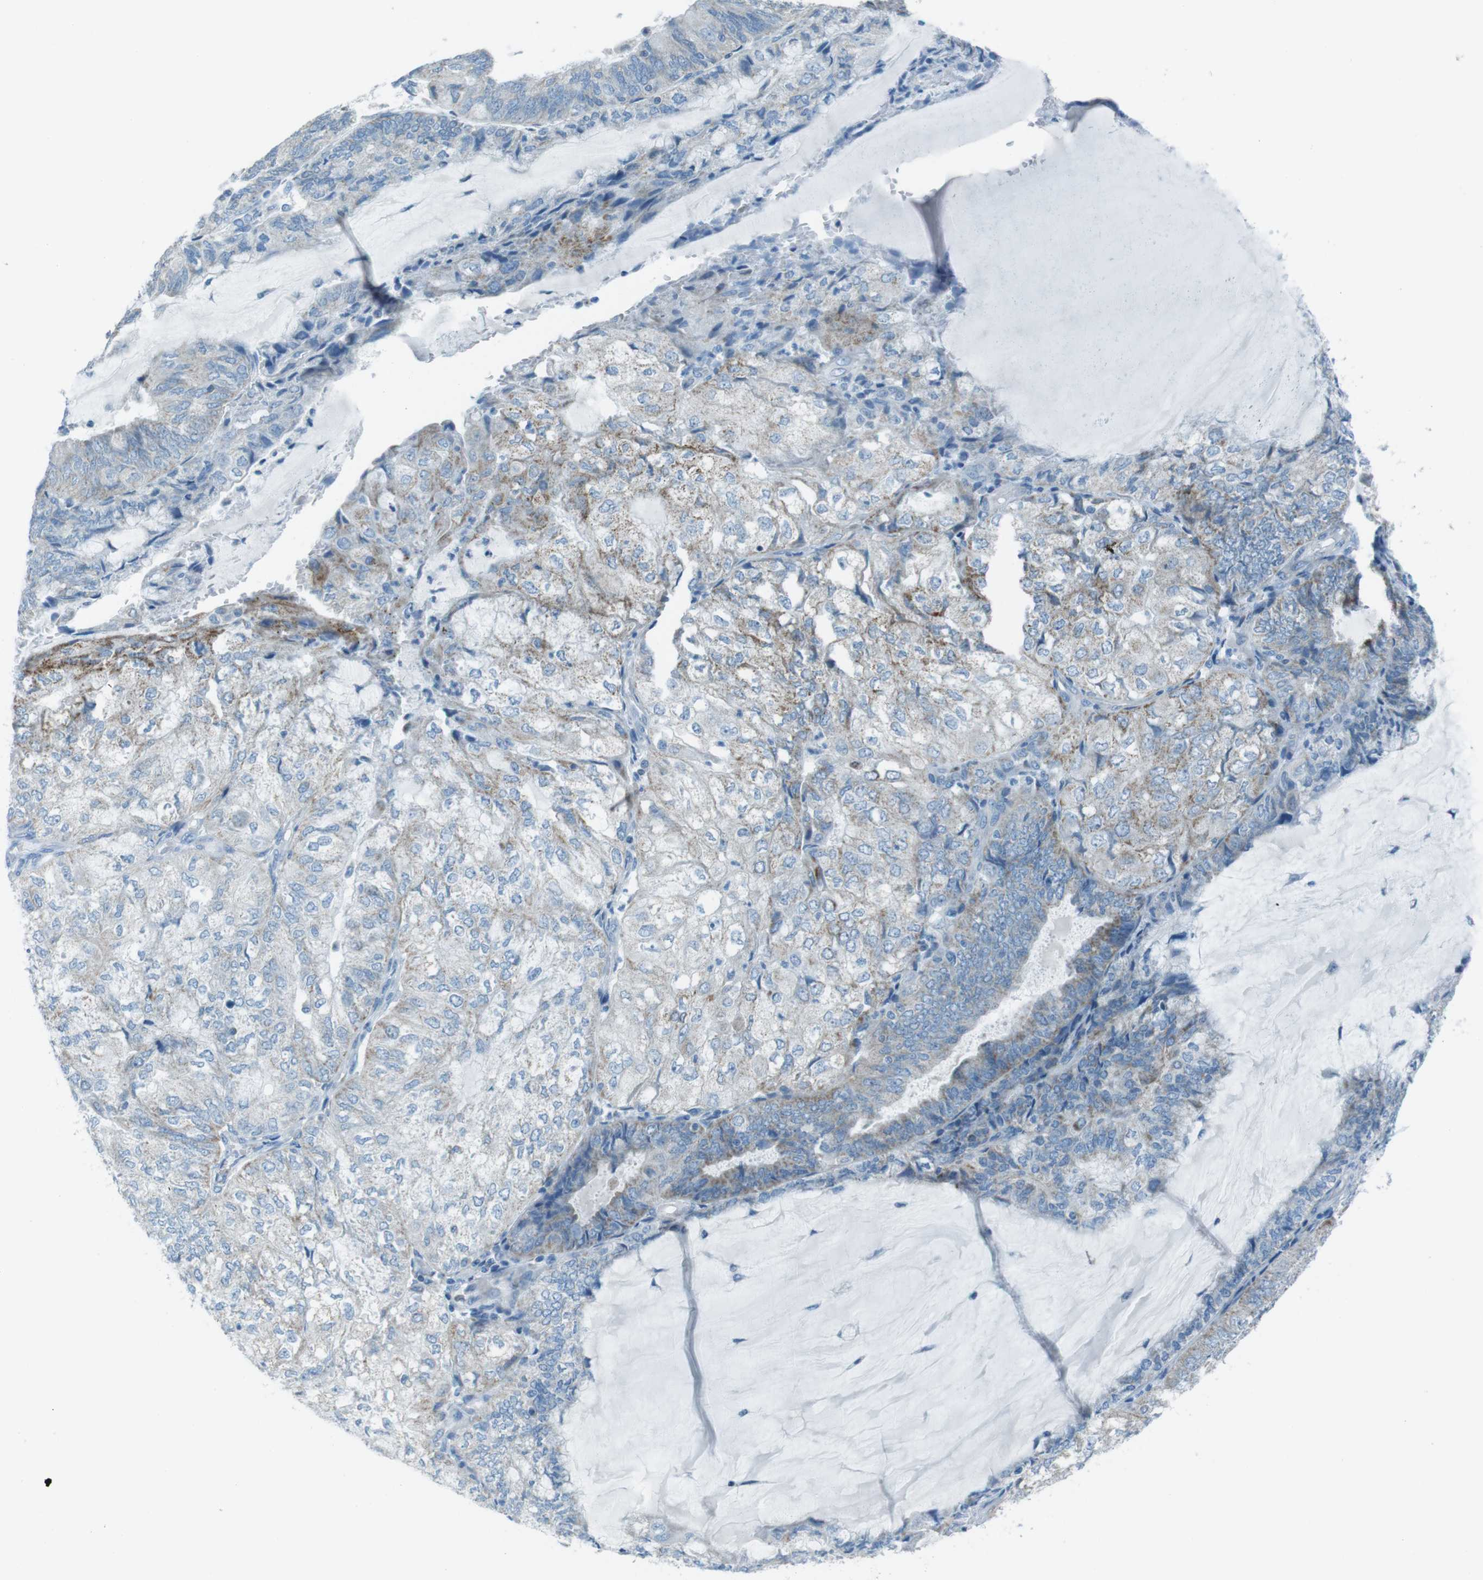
{"staining": {"intensity": "weak", "quantity": "<25%", "location": "cytoplasmic/membranous"}, "tissue": "endometrial cancer", "cell_type": "Tumor cells", "image_type": "cancer", "snomed": [{"axis": "morphology", "description": "Adenocarcinoma, NOS"}, {"axis": "topography", "description": "Endometrium"}], "caption": "DAB immunohistochemical staining of endometrial cancer (adenocarcinoma) shows no significant expression in tumor cells.", "gene": "DNAJA3", "patient": {"sex": "female", "age": 81}}